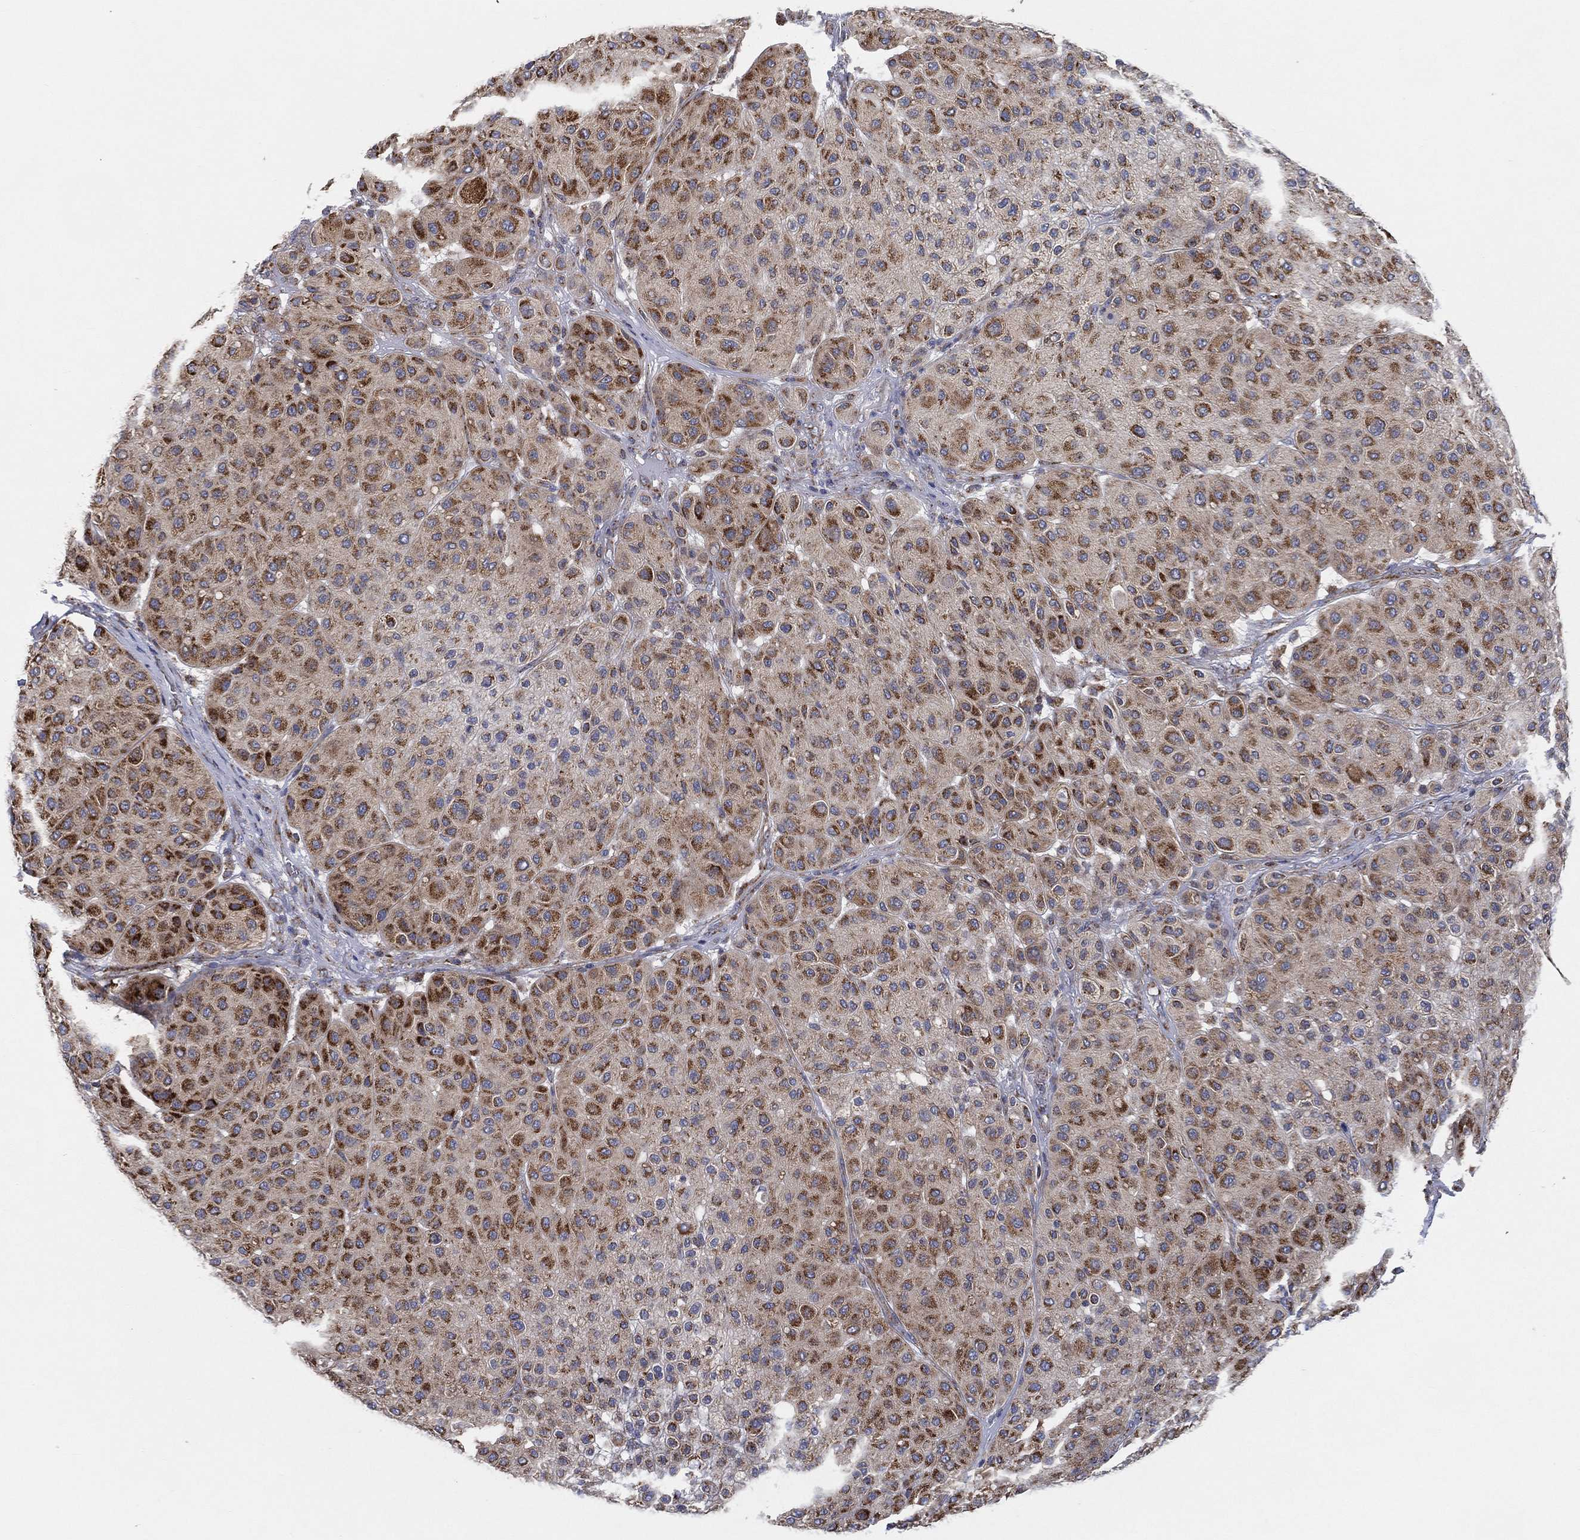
{"staining": {"intensity": "strong", "quantity": "25%-75%", "location": "cytoplasmic/membranous"}, "tissue": "melanoma", "cell_type": "Tumor cells", "image_type": "cancer", "snomed": [{"axis": "morphology", "description": "Malignant melanoma, Metastatic site"}, {"axis": "topography", "description": "Smooth muscle"}], "caption": "IHC histopathology image of neoplastic tissue: human melanoma stained using immunohistochemistry displays high levels of strong protein expression localized specifically in the cytoplasmic/membranous of tumor cells, appearing as a cytoplasmic/membranous brown color.", "gene": "GCAT", "patient": {"sex": "male", "age": 41}}